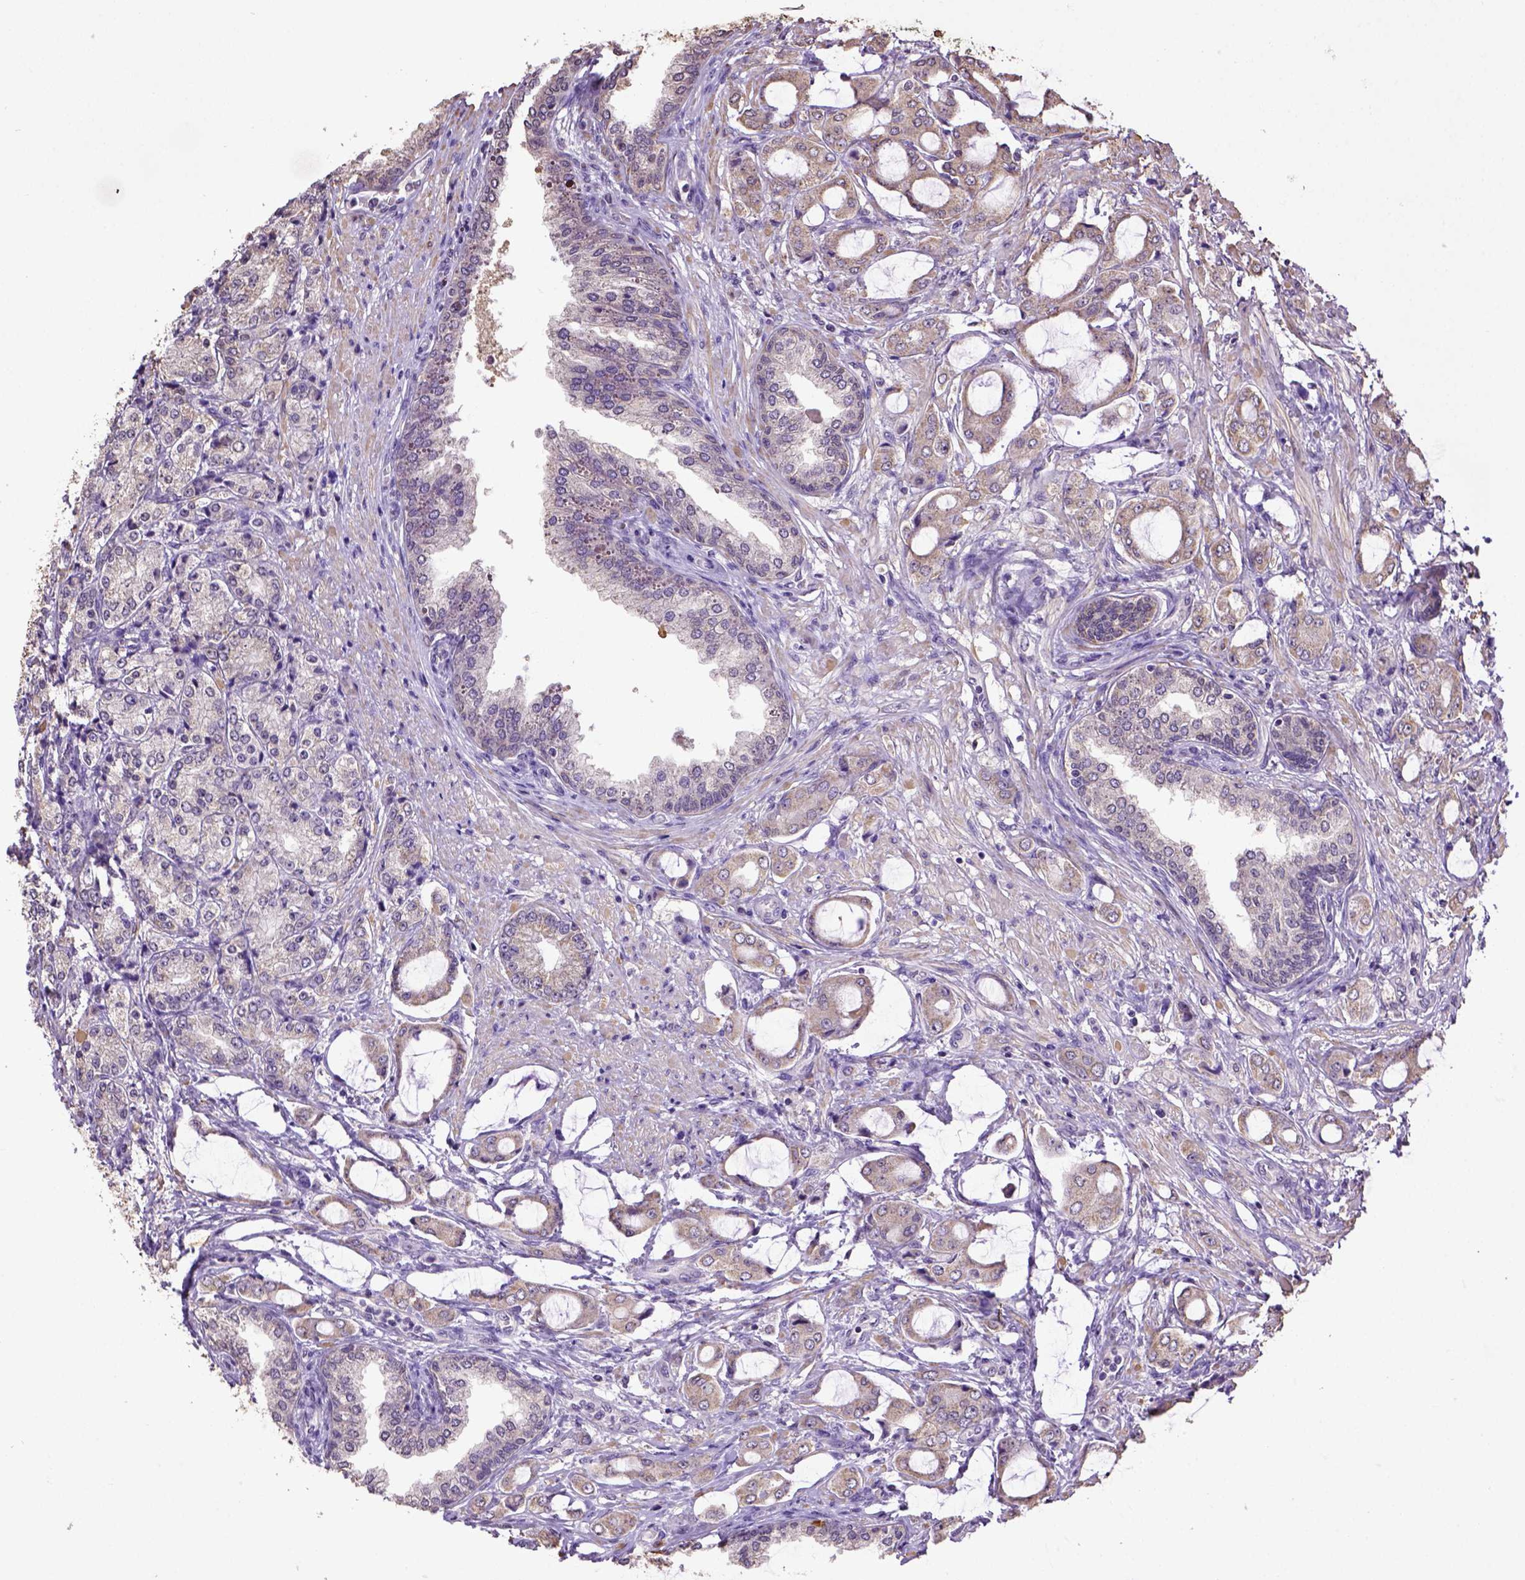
{"staining": {"intensity": "weak", "quantity": "25%-75%", "location": "cytoplasmic/membranous"}, "tissue": "prostate cancer", "cell_type": "Tumor cells", "image_type": "cancer", "snomed": [{"axis": "morphology", "description": "Adenocarcinoma, NOS"}, {"axis": "topography", "description": "Prostate"}], "caption": "A micrograph showing weak cytoplasmic/membranous staining in about 25%-75% of tumor cells in prostate cancer (adenocarcinoma), as visualized by brown immunohistochemical staining.", "gene": "WDR17", "patient": {"sex": "male", "age": 63}}